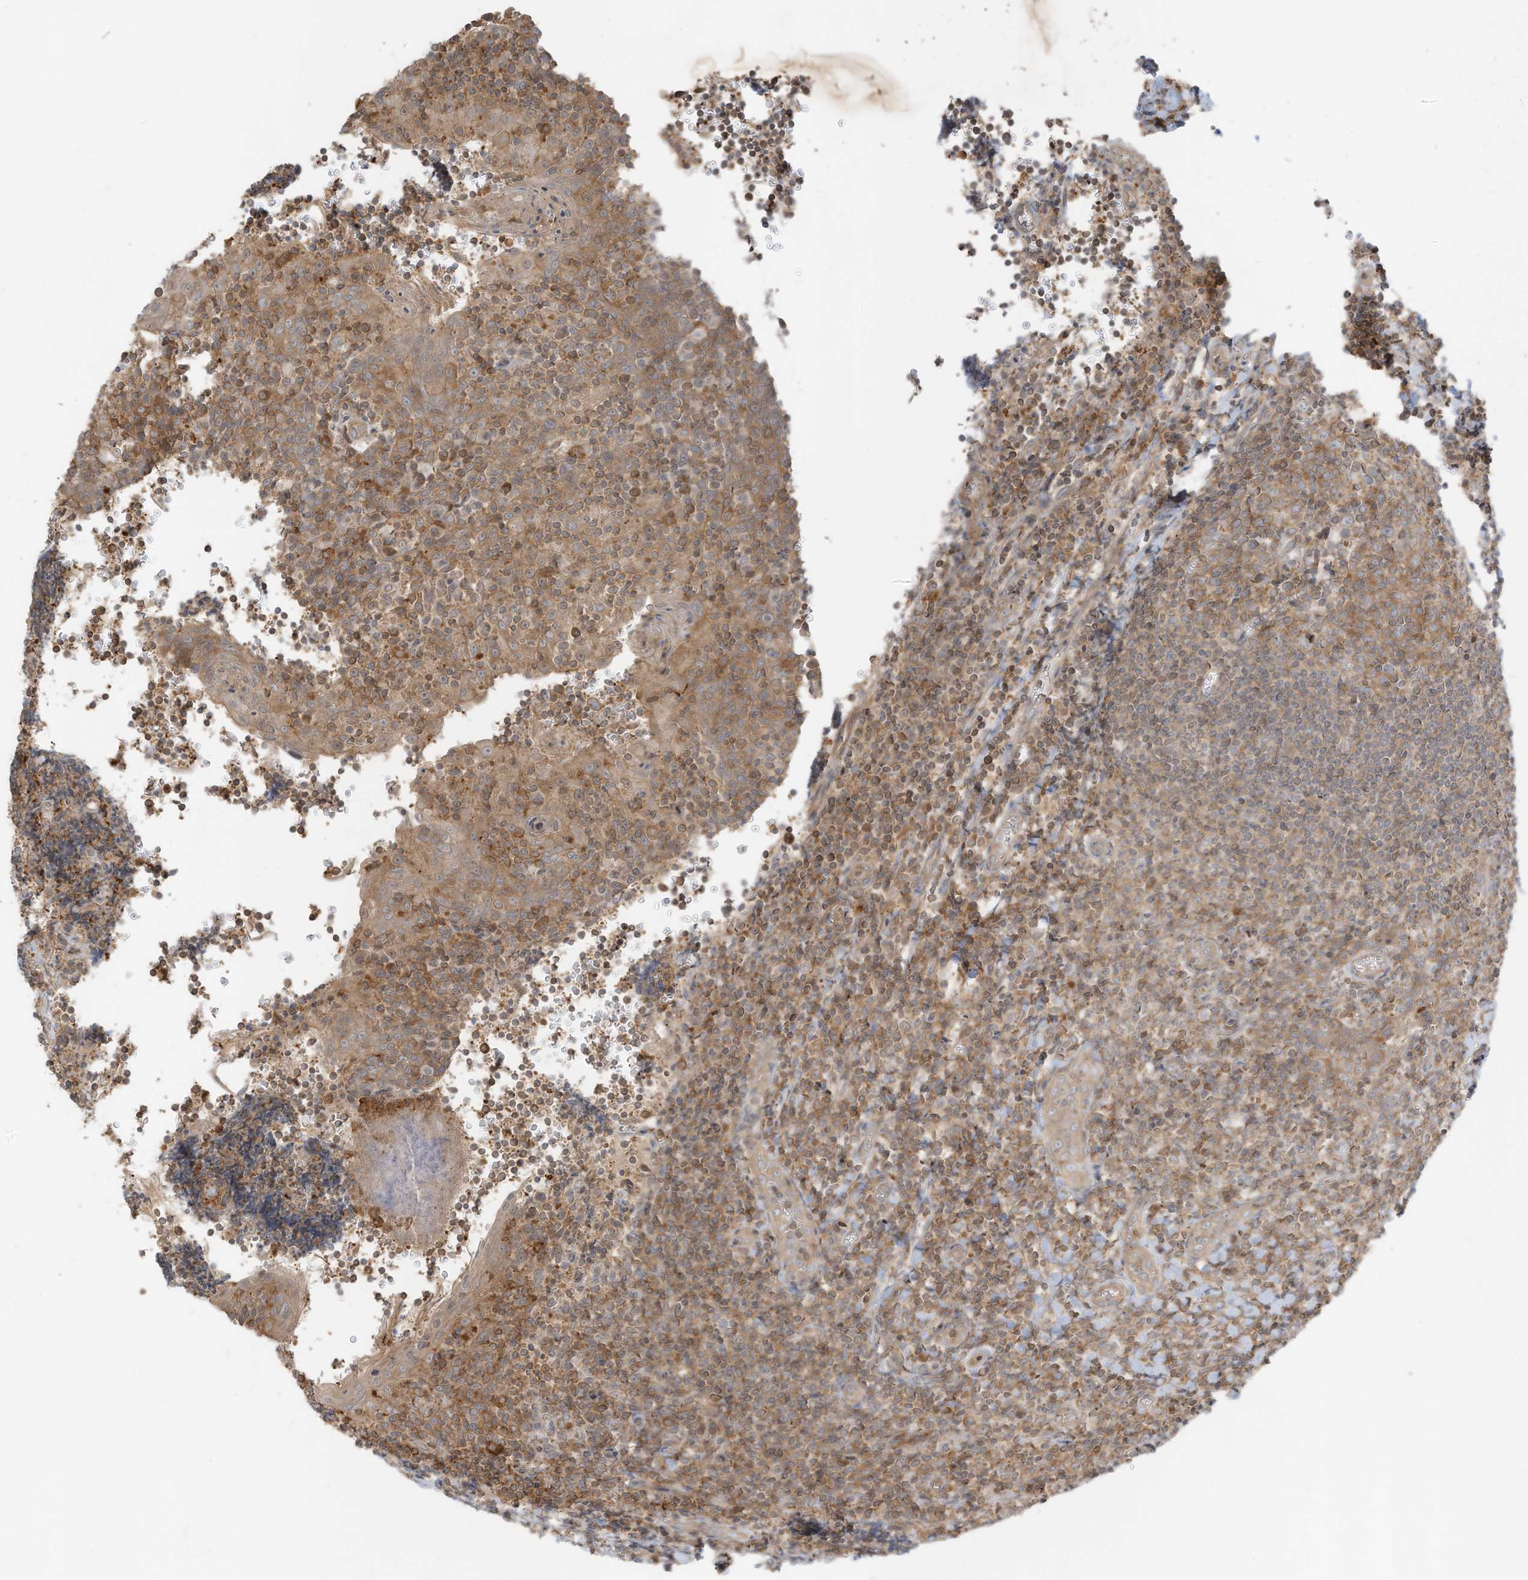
{"staining": {"intensity": "moderate", "quantity": ">75%", "location": "cytoplasmic/membranous"}, "tissue": "tonsil", "cell_type": "Germinal center cells", "image_type": "normal", "snomed": [{"axis": "morphology", "description": "Normal tissue, NOS"}, {"axis": "topography", "description": "Tonsil"}], "caption": "The immunohistochemical stain shows moderate cytoplasmic/membranous expression in germinal center cells of normal tonsil. The staining was performed using DAB (3,3'-diaminobenzidine) to visualize the protein expression in brown, while the nuclei were stained in blue with hematoxylin (Magnification: 20x).", "gene": "SLC25A12", "patient": {"sex": "male", "age": 27}}